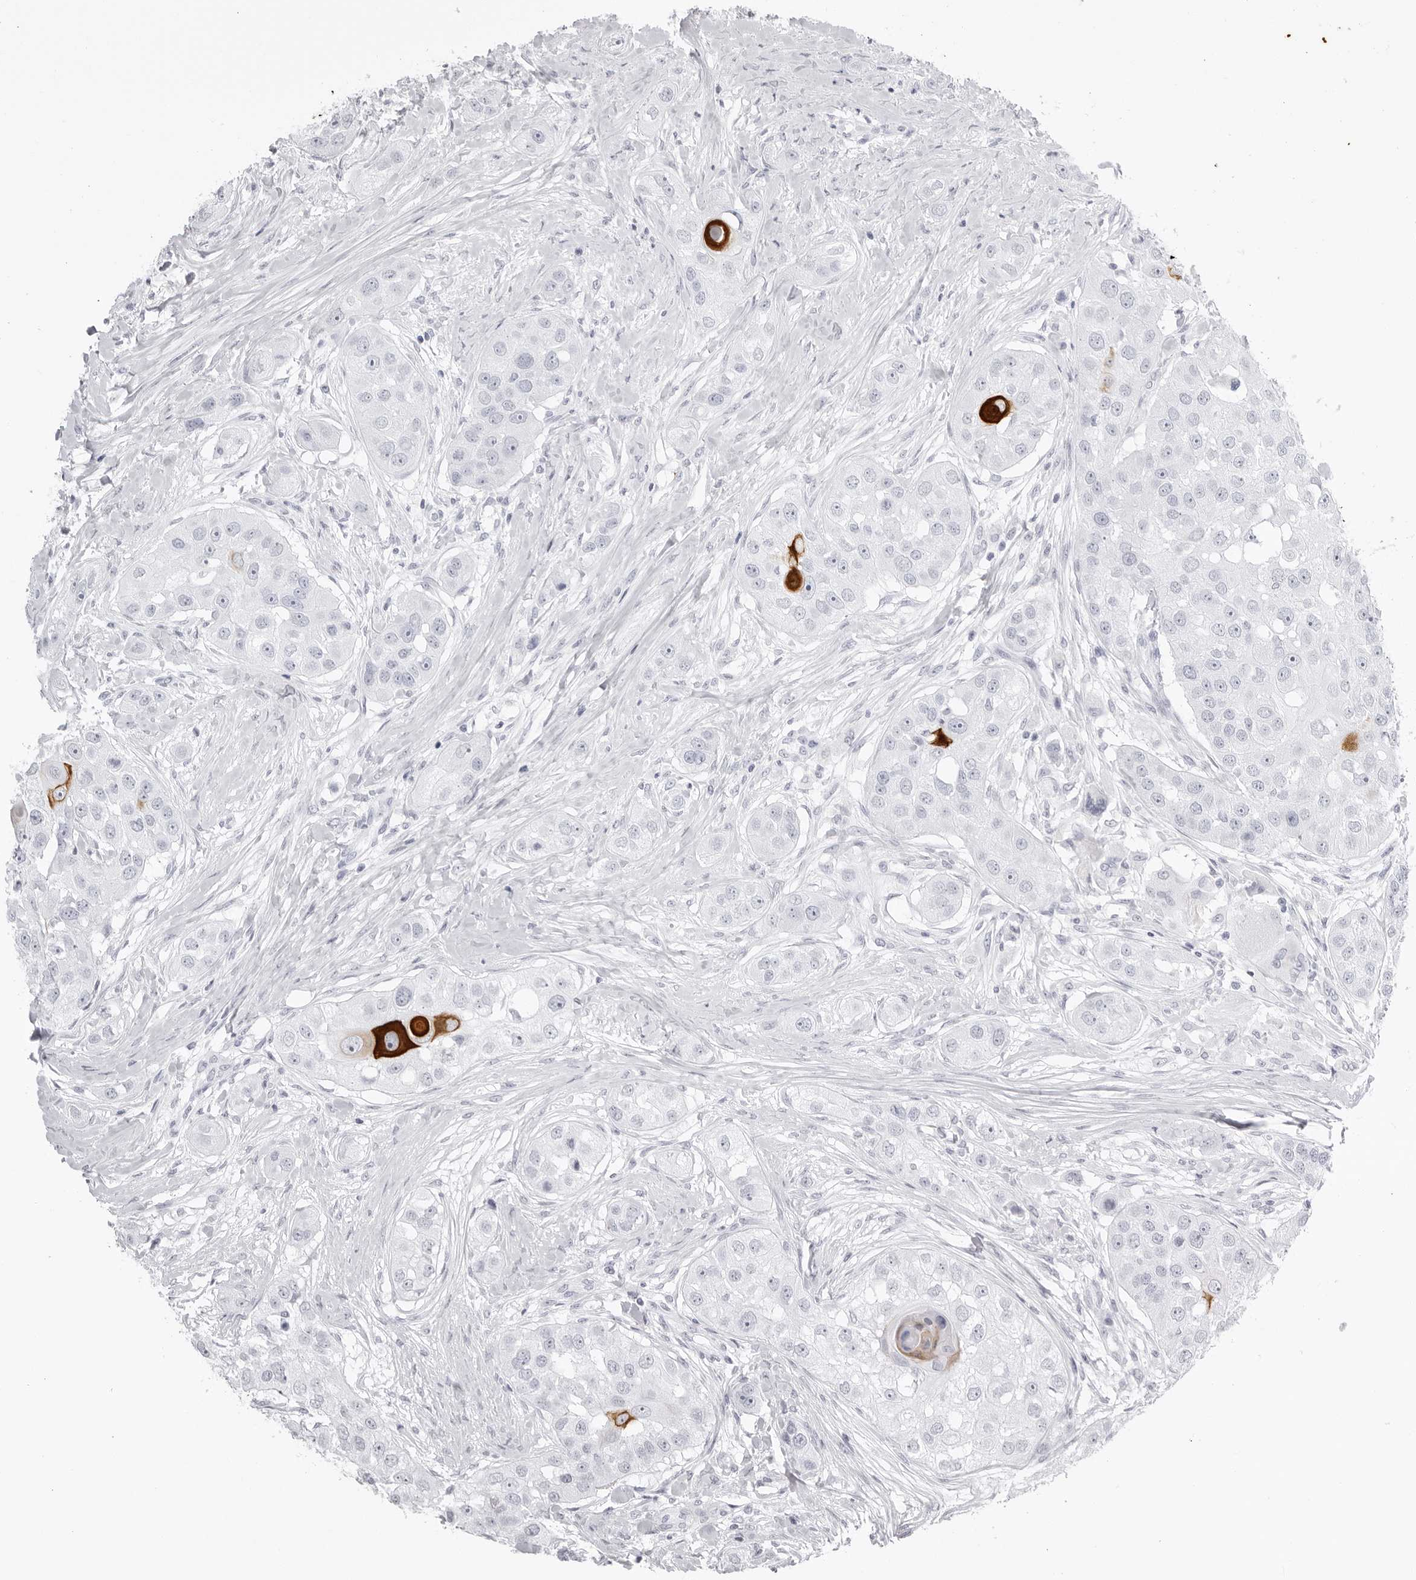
{"staining": {"intensity": "strong", "quantity": "<25%", "location": "cytoplasmic/membranous"}, "tissue": "head and neck cancer", "cell_type": "Tumor cells", "image_type": "cancer", "snomed": [{"axis": "morphology", "description": "Normal tissue, NOS"}, {"axis": "morphology", "description": "Squamous cell carcinoma, NOS"}, {"axis": "topography", "description": "Skeletal muscle"}, {"axis": "topography", "description": "Head-Neck"}], "caption": "Tumor cells reveal medium levels of strong cytoplasmic/membranous staining in about <25% of cells in head and neck cancer (squamous cell carcinoma). (DAB IHC, brown staining for protein, blue staining for nuclei).", "gene": "KLK9", "patient": {"sex": "male", "age": 51}}